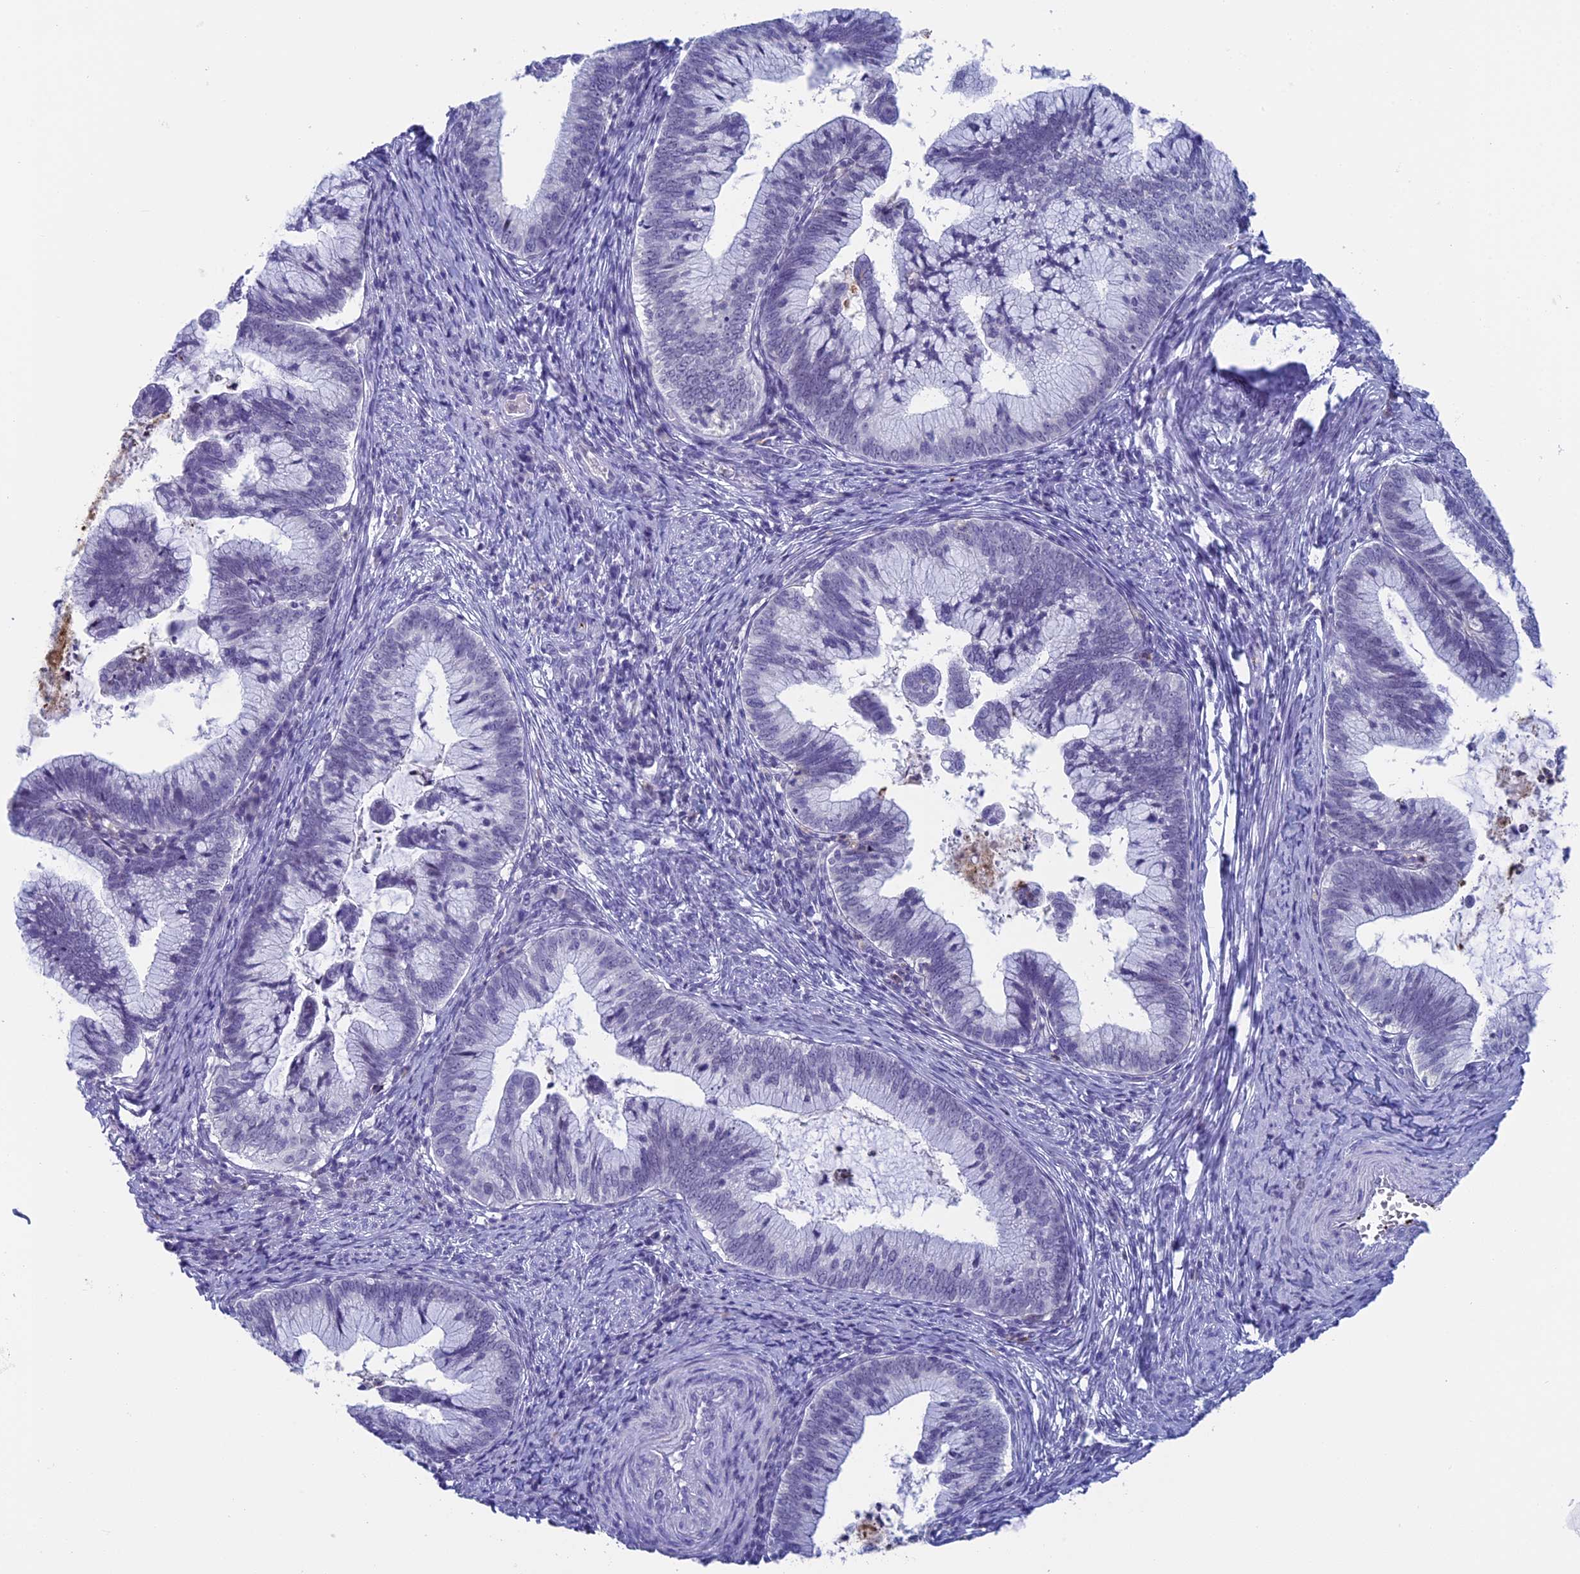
{"staining": {"intensity": "negative", "quantity": "none", "location": "none"}, "tissue": "cervical cancer", "cell_type": "Tumor cells", "image_type": "cancer", "snomed": [{"axis": "morphology", "description": "Adenocarcinoma, NOS"}, {"axis": "topography", "description": "Cervix"}], "caption": "Protein analysis of cervical cancer (adenocarcinoma) displays no significant staining in tumor cells.", "gene": "AIFM2", "patient": {"sex": "female", "age": 36}}